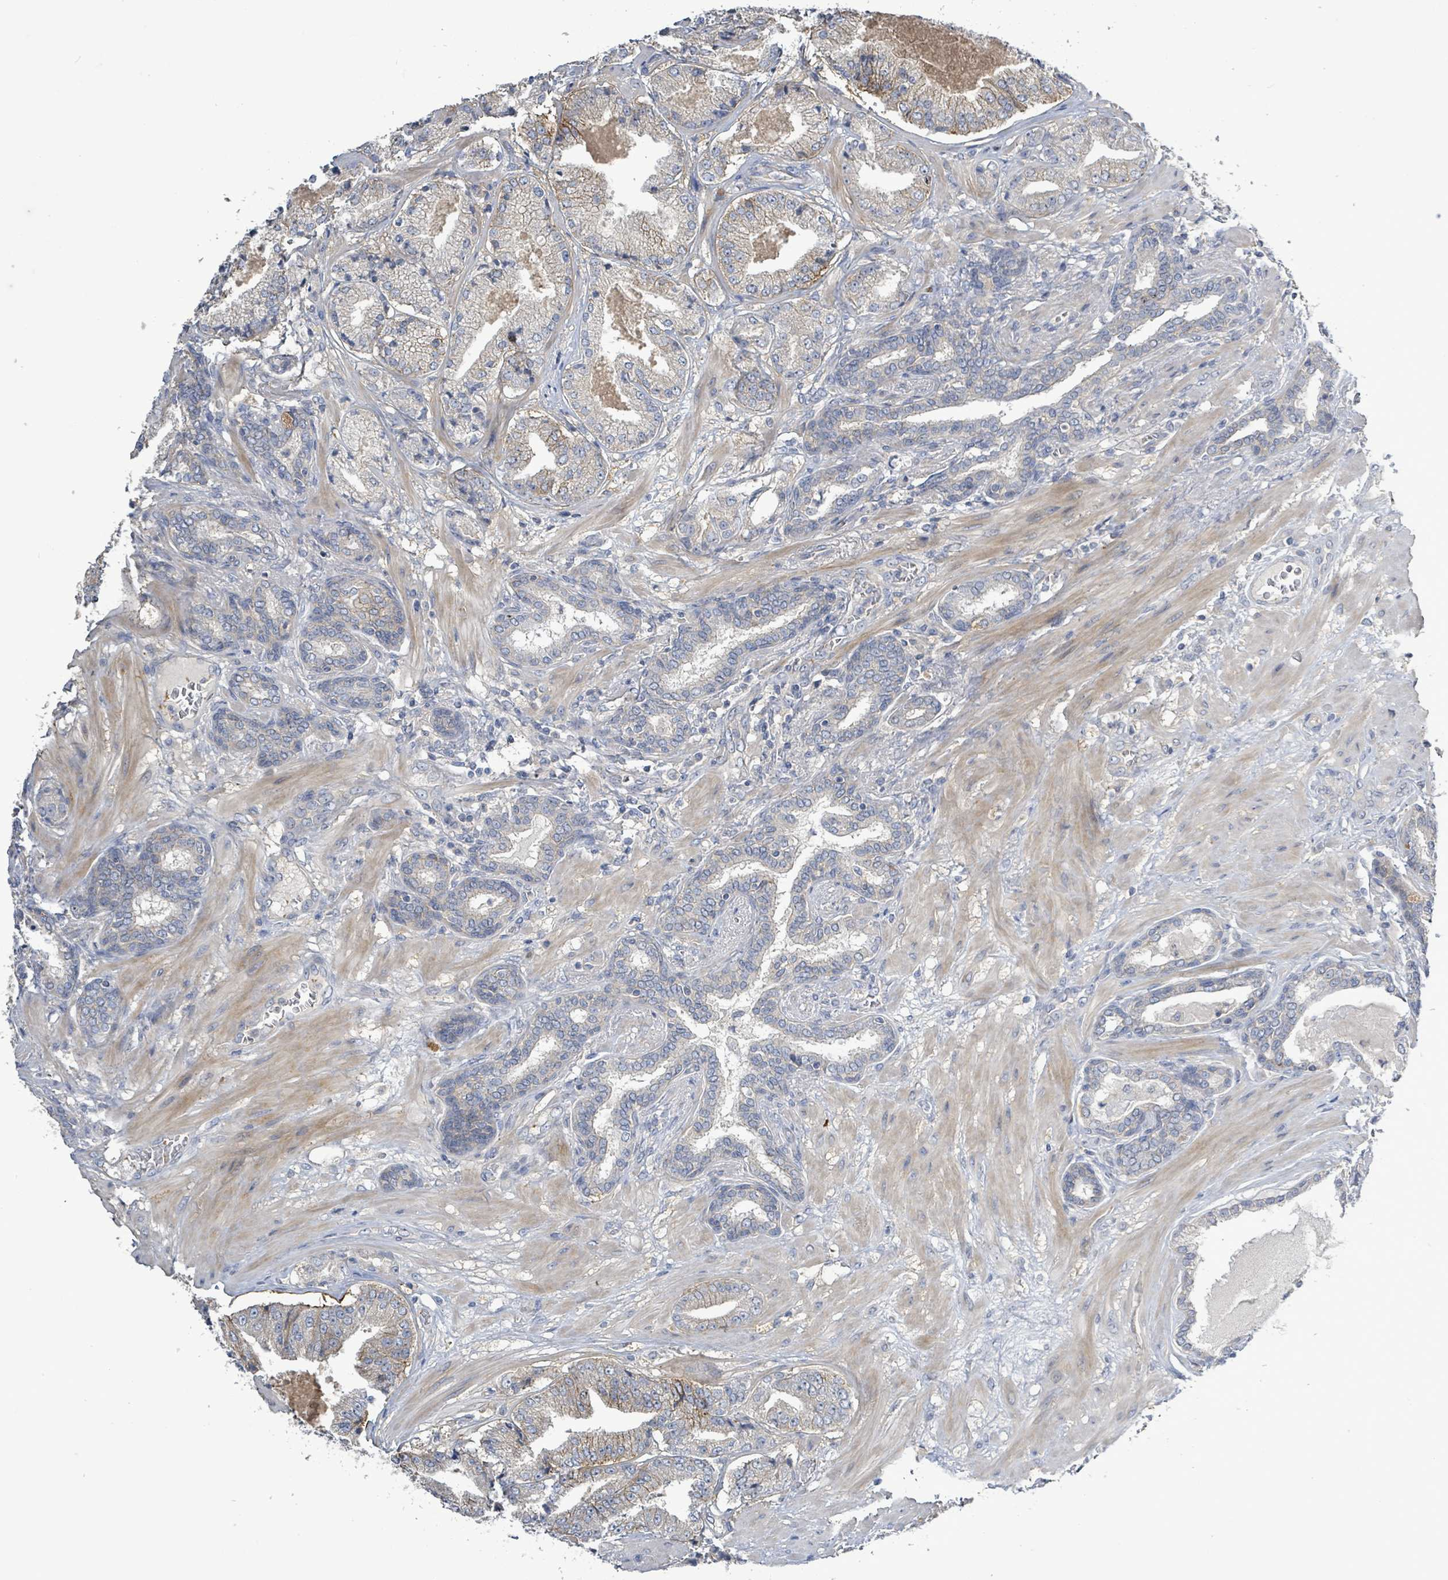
{"staining": {"intensity": "moderate", "quantity": "<25%", "location": "cytoplasmic/membranous"}, "tissue": "prostate cancer", "cell_type": "Tumor cells", "image_type": "cancer", "snomed": [{"axis": "morphology", "description": "Adenocarcinoma, High grade"}, {"axis": "topography", "description": "Prostate"}], "caption": "A micrograph showing moderate cytoplasmic/membranous positivity in about <25% of tumor cells in prostate cancer (adenocarcinoma (high-grade)), as visualized by brown immunohistochemical staining.", "gene": "KRAS", "patient": {"sex": "male", "age": 63}}